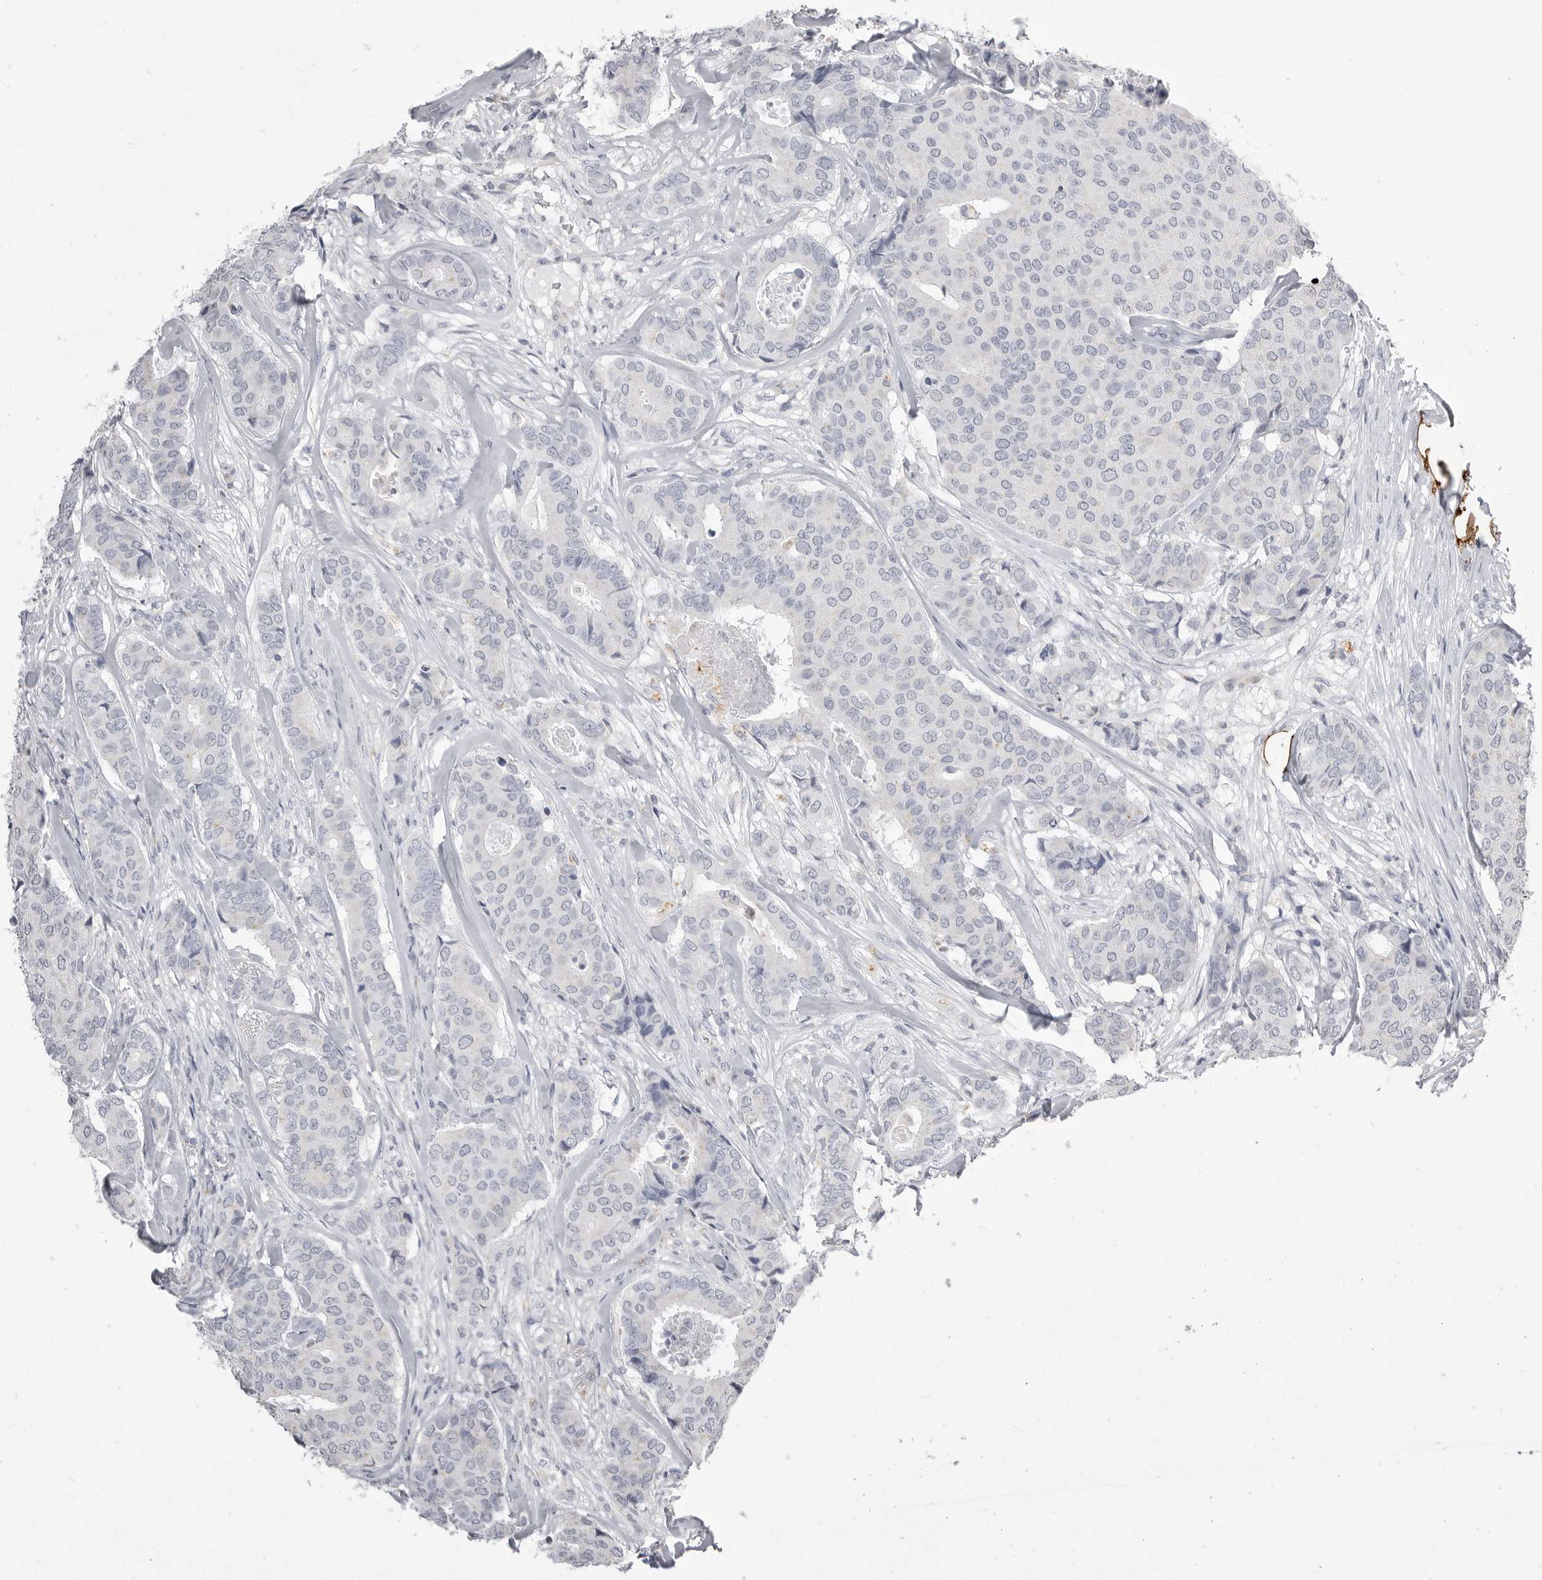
{"staining": {"intensity": "negative", "quantity": "none", "location": "none"}, "tissue": "breast cancer", "cell_type": "Tumor cells", "image_type": "cancer", "snomed": [{"axis": "morphology", "description": "Duct carcinoma"}, {"axis": "topography", "description": "Breast"}], "caption": "Immunohistochemistry (IHC) photomicrograph of infiltrating ductal carcinoma (breast) stained for a protein (brown), which reveals no positivity in tumor cells.", "gene": "AOC3", "patient": {"sex": "female", "age": 75}}